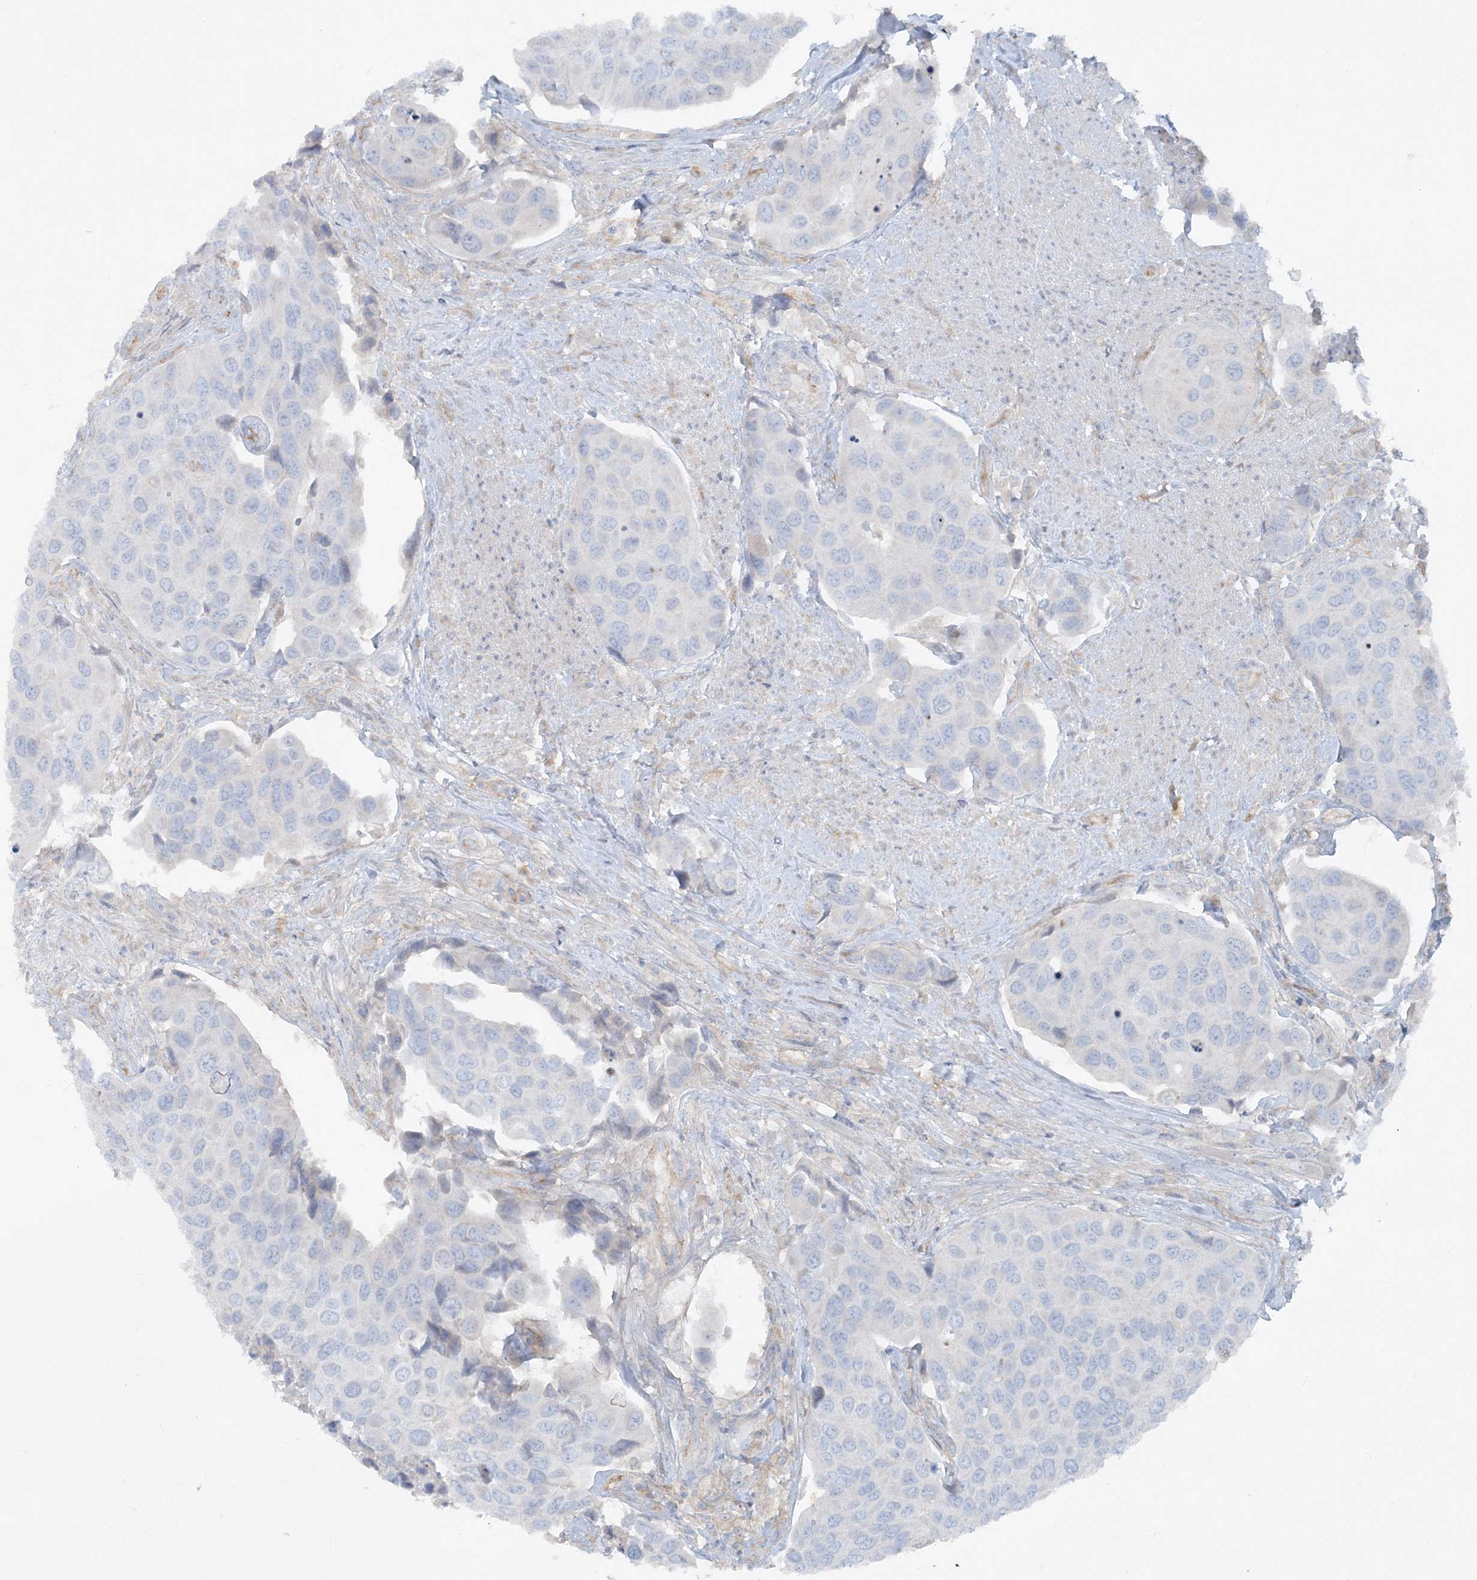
{"staining": {"intensity": "negative", "quantity": "none", "location": "none"}, "tissue": "urothelial cancer", "cell_type": "Tumor cells", "image_type": "cancer", "snomed": [{"axis": "morphology", "description": "Urothelial carcinoma, High grade"}, {"axis": "topography", "description": "Urinary bladder"}], "caption": "Immunohistochemical staining of high-grade urothelial carcinoma reveals no significant positivity in tumor cells. Brightfield microscopy of immunohistochemistry stained with DAB (brown) and hematoxylin (blue), captured at high magnification.", "gene": "ATP11A", "patient": {"sex": "male", "age": 74}}